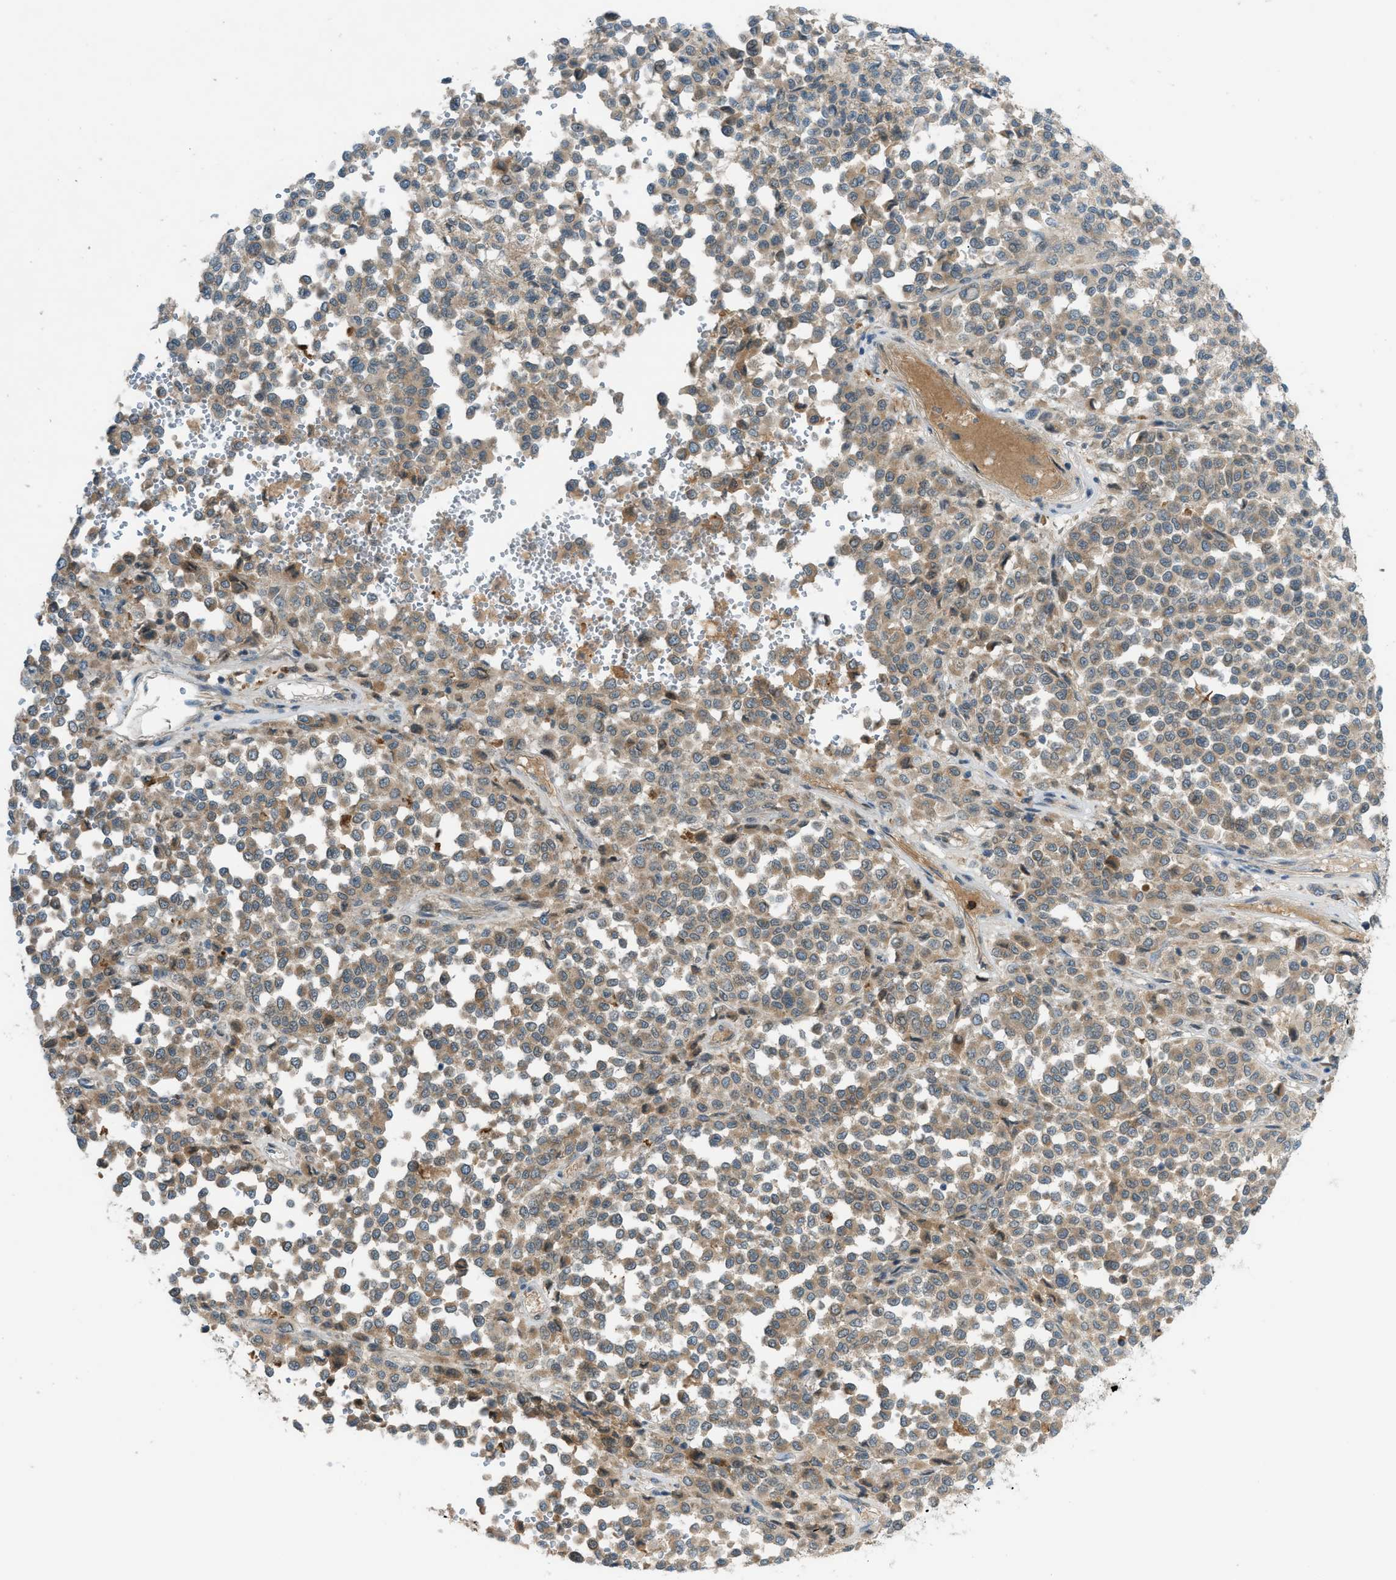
{"staining": {"intensity": "weak", "quantity": ">75%", "location": "cytoplasmic/membranous"}, "tissue": "melanoma", "cell_type": "Tumor cells", "image_type": "cancer", "snomed": [{"axis": "morphology", "description": "Malignant melanoma, Metastatic site"}, {"axis": "topography", "description": "Pancreas"}], "caption": "High-power microscopy captured an immunohistochemistry photomicrograph of malignant melanoma (metastatic site), revealing weak cytoplasmic/membranous expression in about >75% of tumor cells.", "gene": "DYRK1A", "patient": {"sex": "female", "age": 30}}